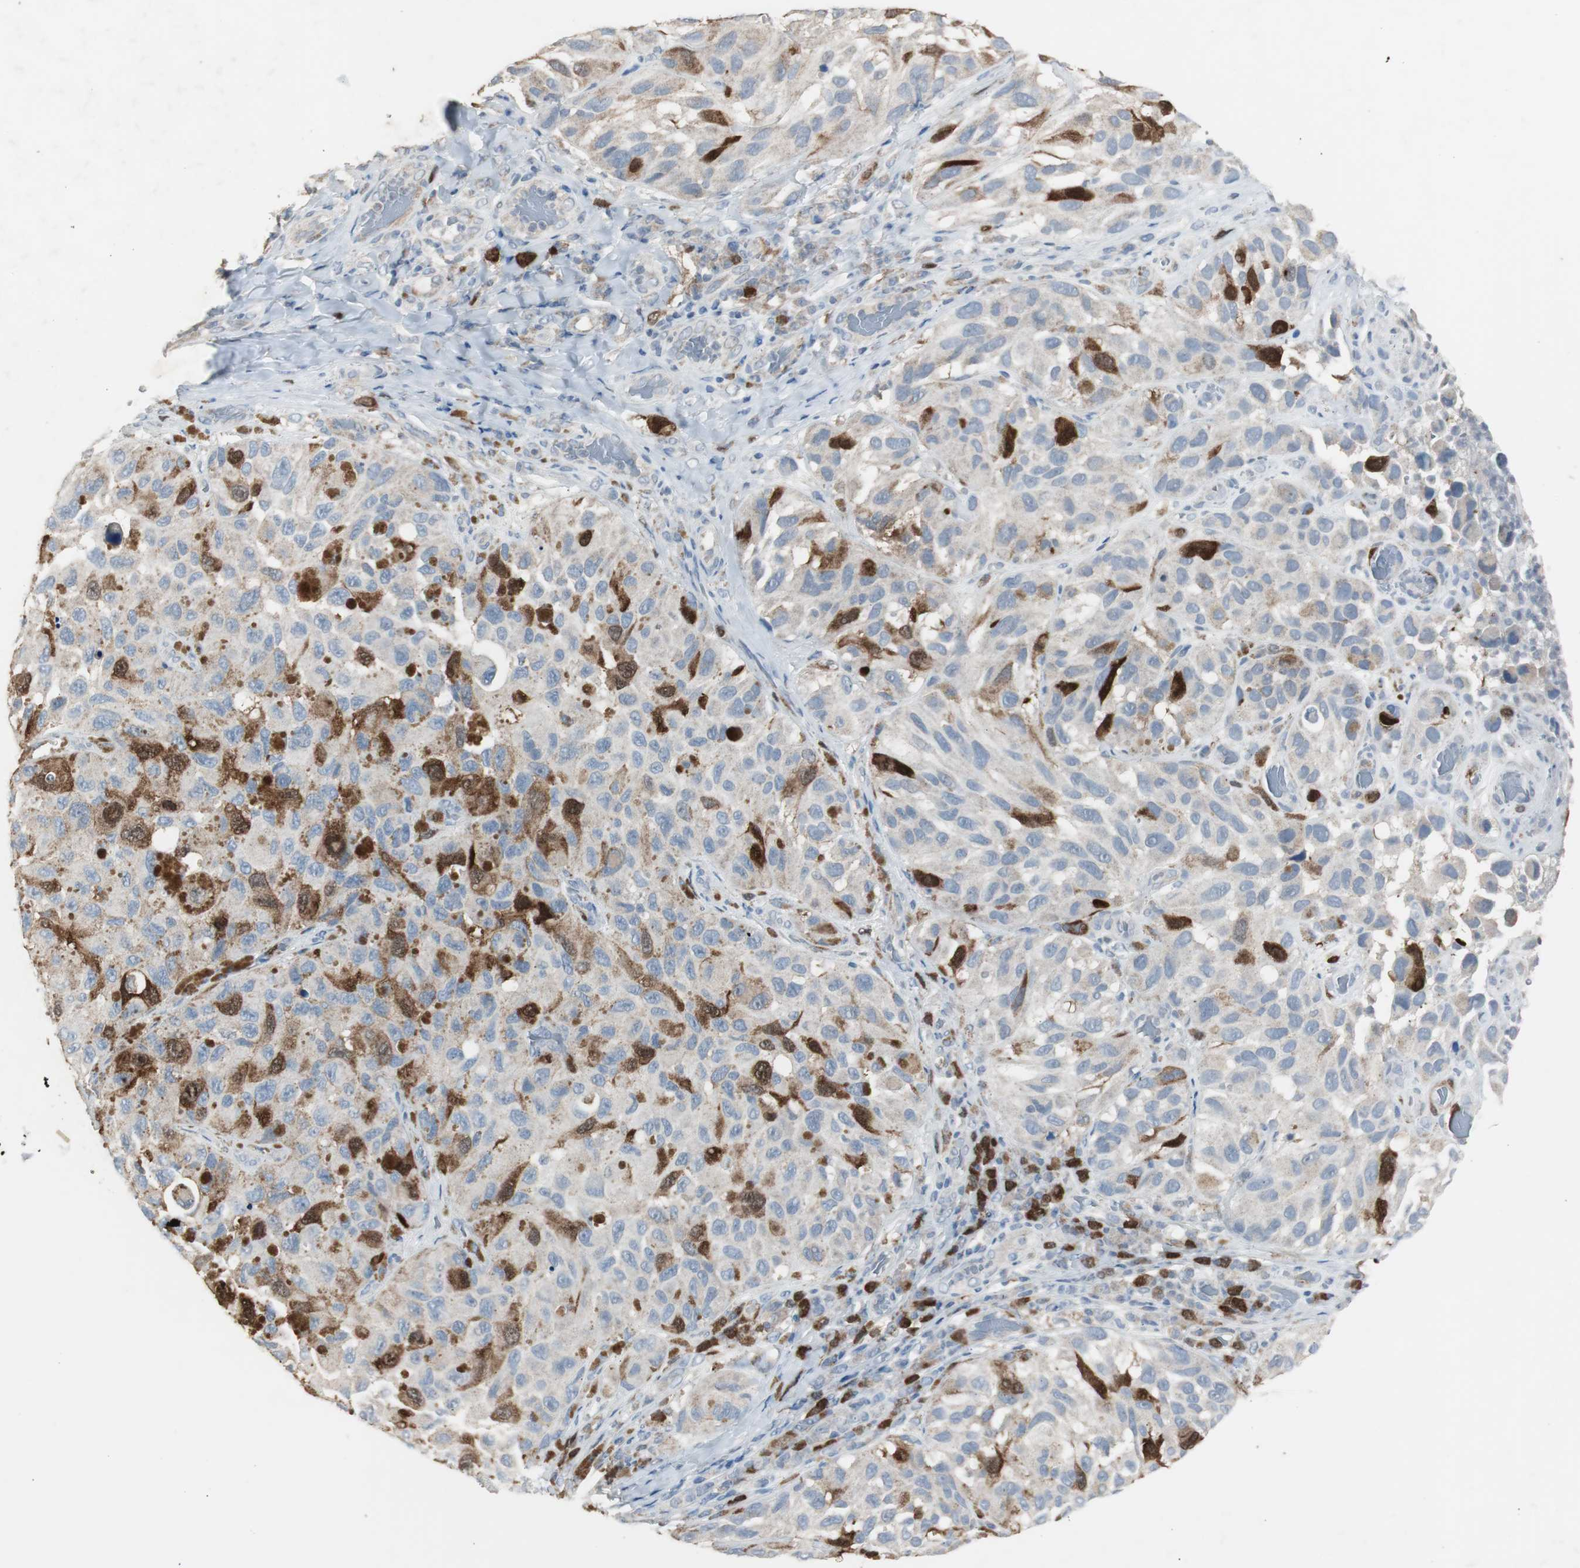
{"staining": {"intensity": "moderate", "quantity": "<25%", "location": "cytoplasmic/membranous,nuclear"}, "tissue": "melanoma", "cell_type": "Tumor cells", "image_type": "cancer", "snomed": [{"axis": "morphology", "description": "Malignant melanoma, NOS"}, {"axis": "topography", "description": "Skin"}], "caption": "Melanoma tissue reveals moderate cytoplasmic/membranous and nuclear expression in approximately <25% of tumor cells", "gene": "TK1", "patient": {"sex": "female", "age": 73}}